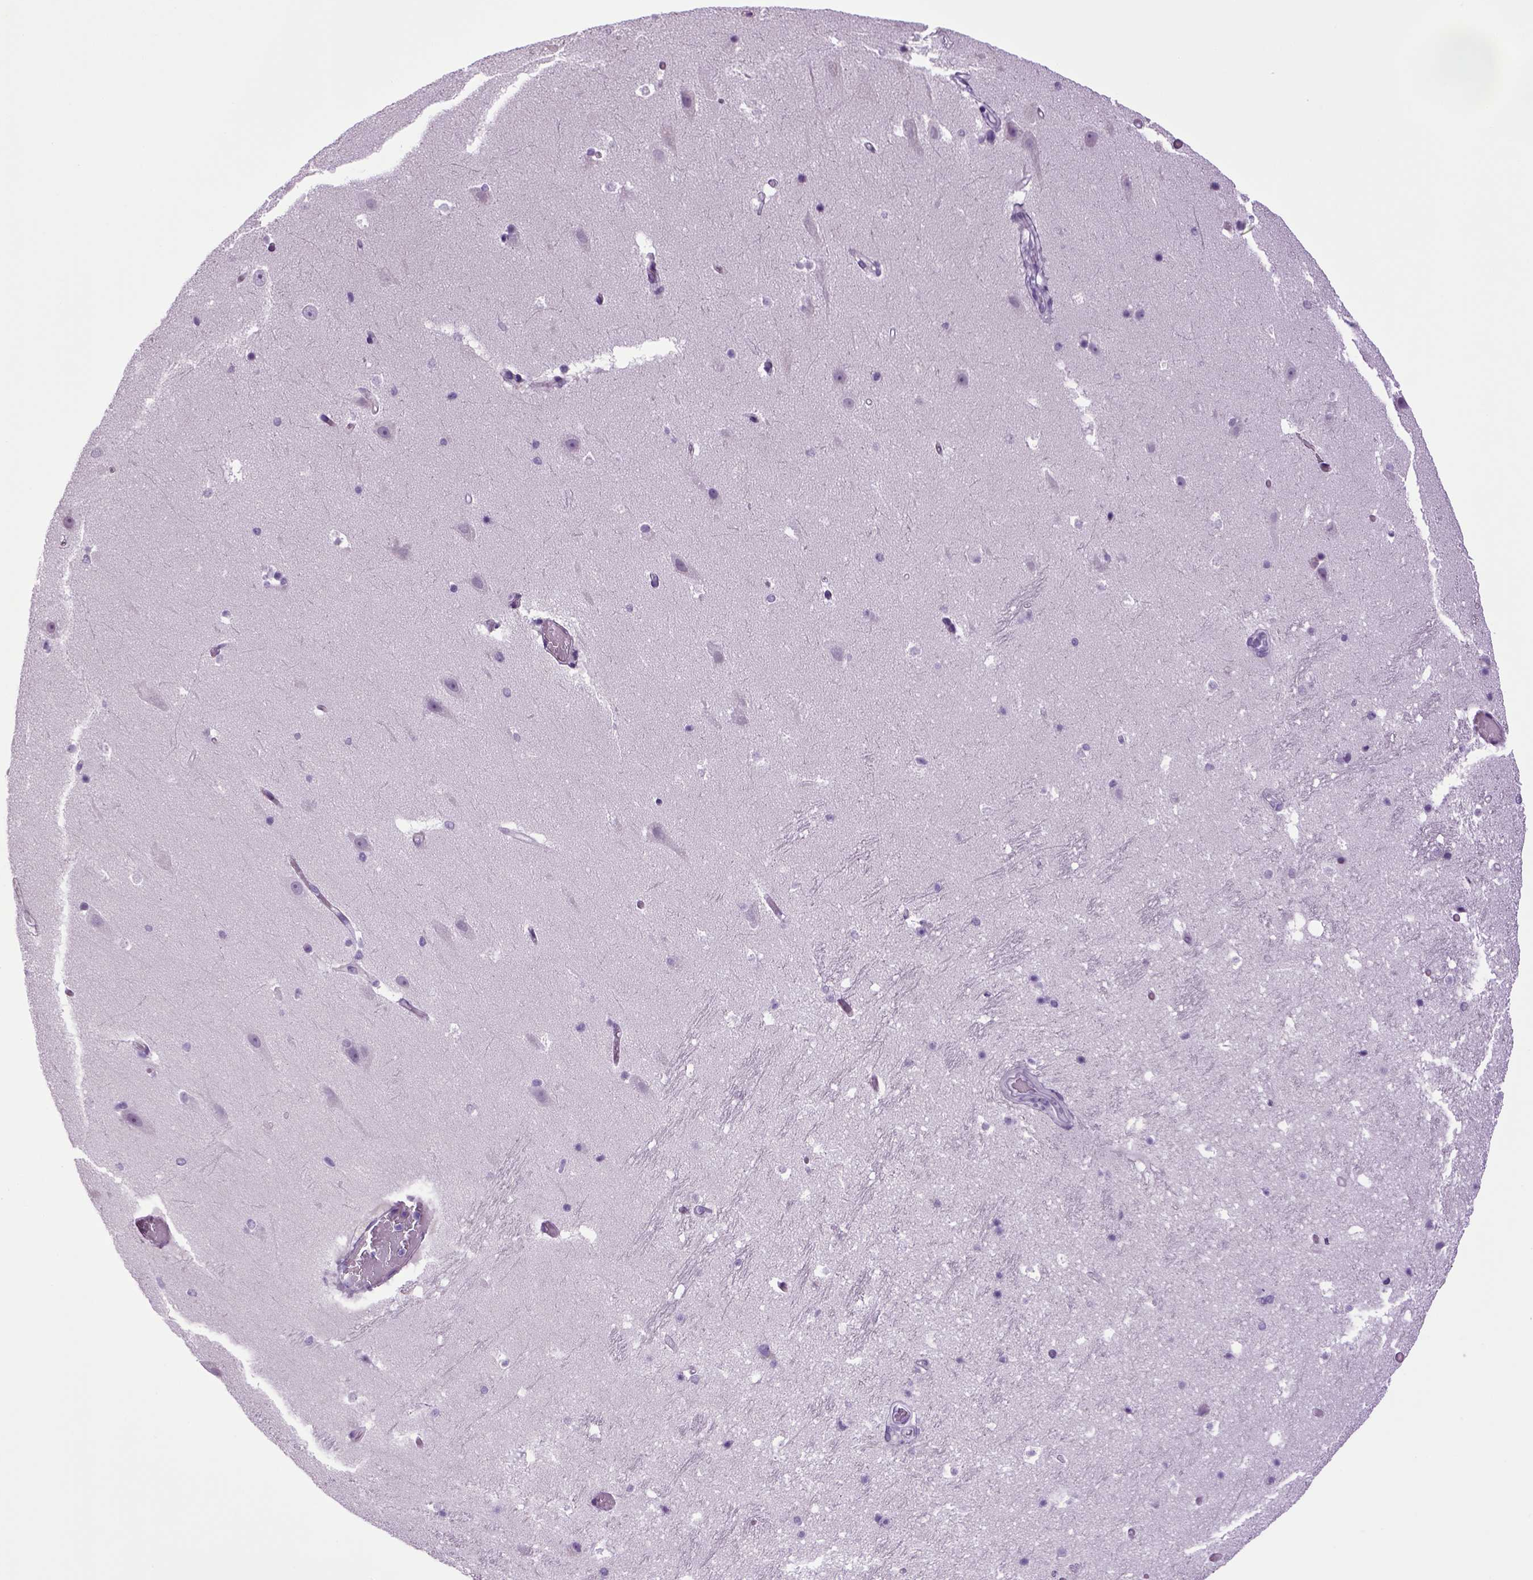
{"staining": {"intensity": "negative", "quantity": "none", "location": "none"}, "tissue": "hippocampus", "cell_type": "Glial cells", "image_type": "normal", "snomed": [{"axis": "morphology", "description": "Normal tissue, NOS"}, {"axis": "topography", "description": "Hippocampus"}], "caption": "Immunohistochemistry (IHC) histopathology image of unremarkable hippocampus: hippocampus stained with DAB exhibits no significant protein staining in glial cells. Brightfield microscopy of IHC stained with DAB (brown) and hematoxylin (blue), captured at high magnification.", "gene": "HMCN2", "patient": {"sex": "male", "age": 26}}